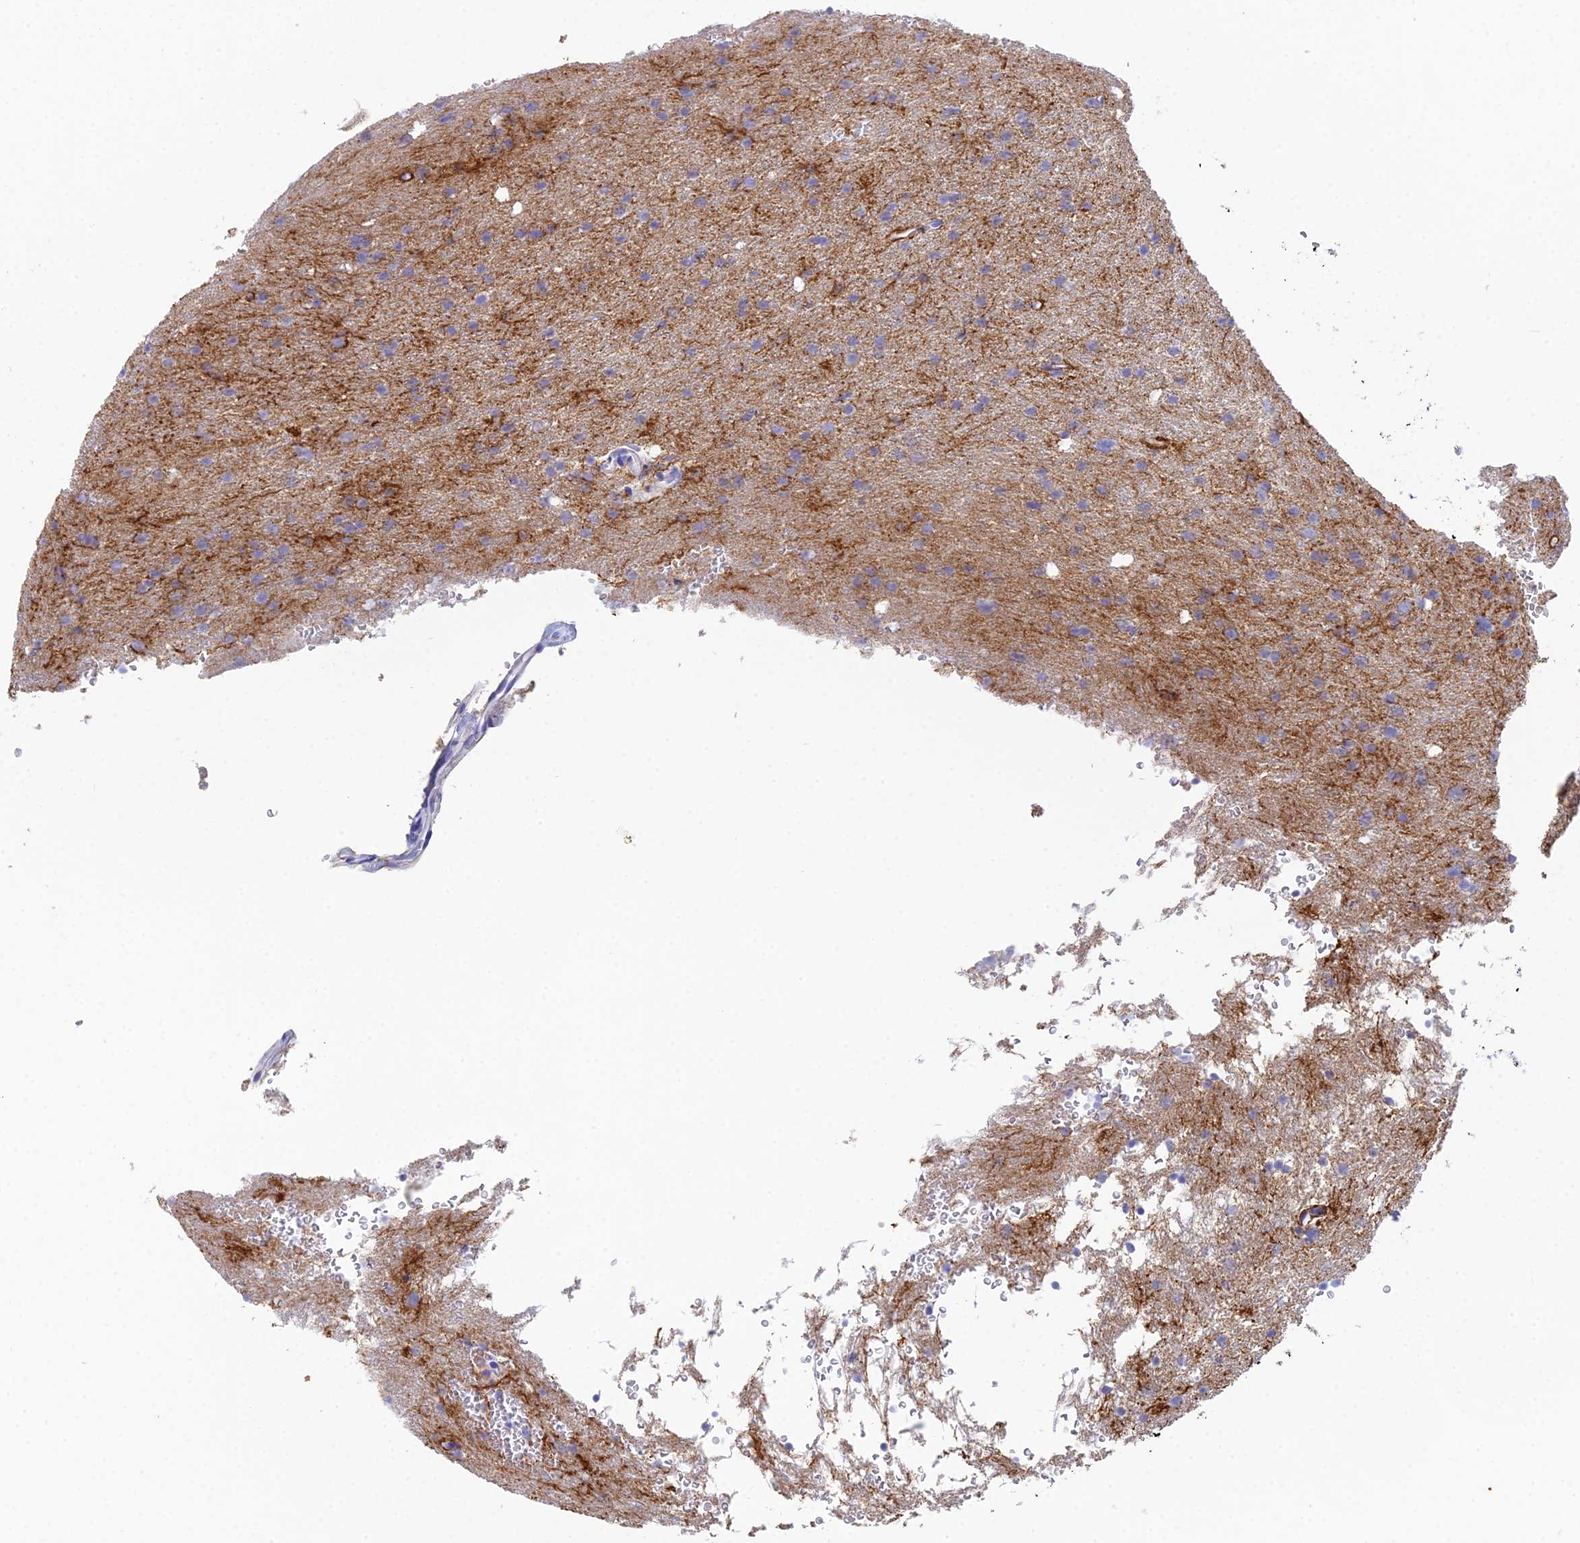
{"staining": {"intensity": "negative", "quantity": "none", "location": "none"}, "tissue": "glioma", "cell_type": "Tumor cells", "image_type": "cancer", "snomed": [{"axis": "morphology", "description": "Glioma, malignant, High grade"}, {"axis": "topography", "description": "Cerebral cortex"}], "caption": "This is an immunohistochemistry (IHC) image of human glioma. There is no staining in tumor cells.", "gene": "REG1A", "patient": {"sex": "female", "age": 36}}